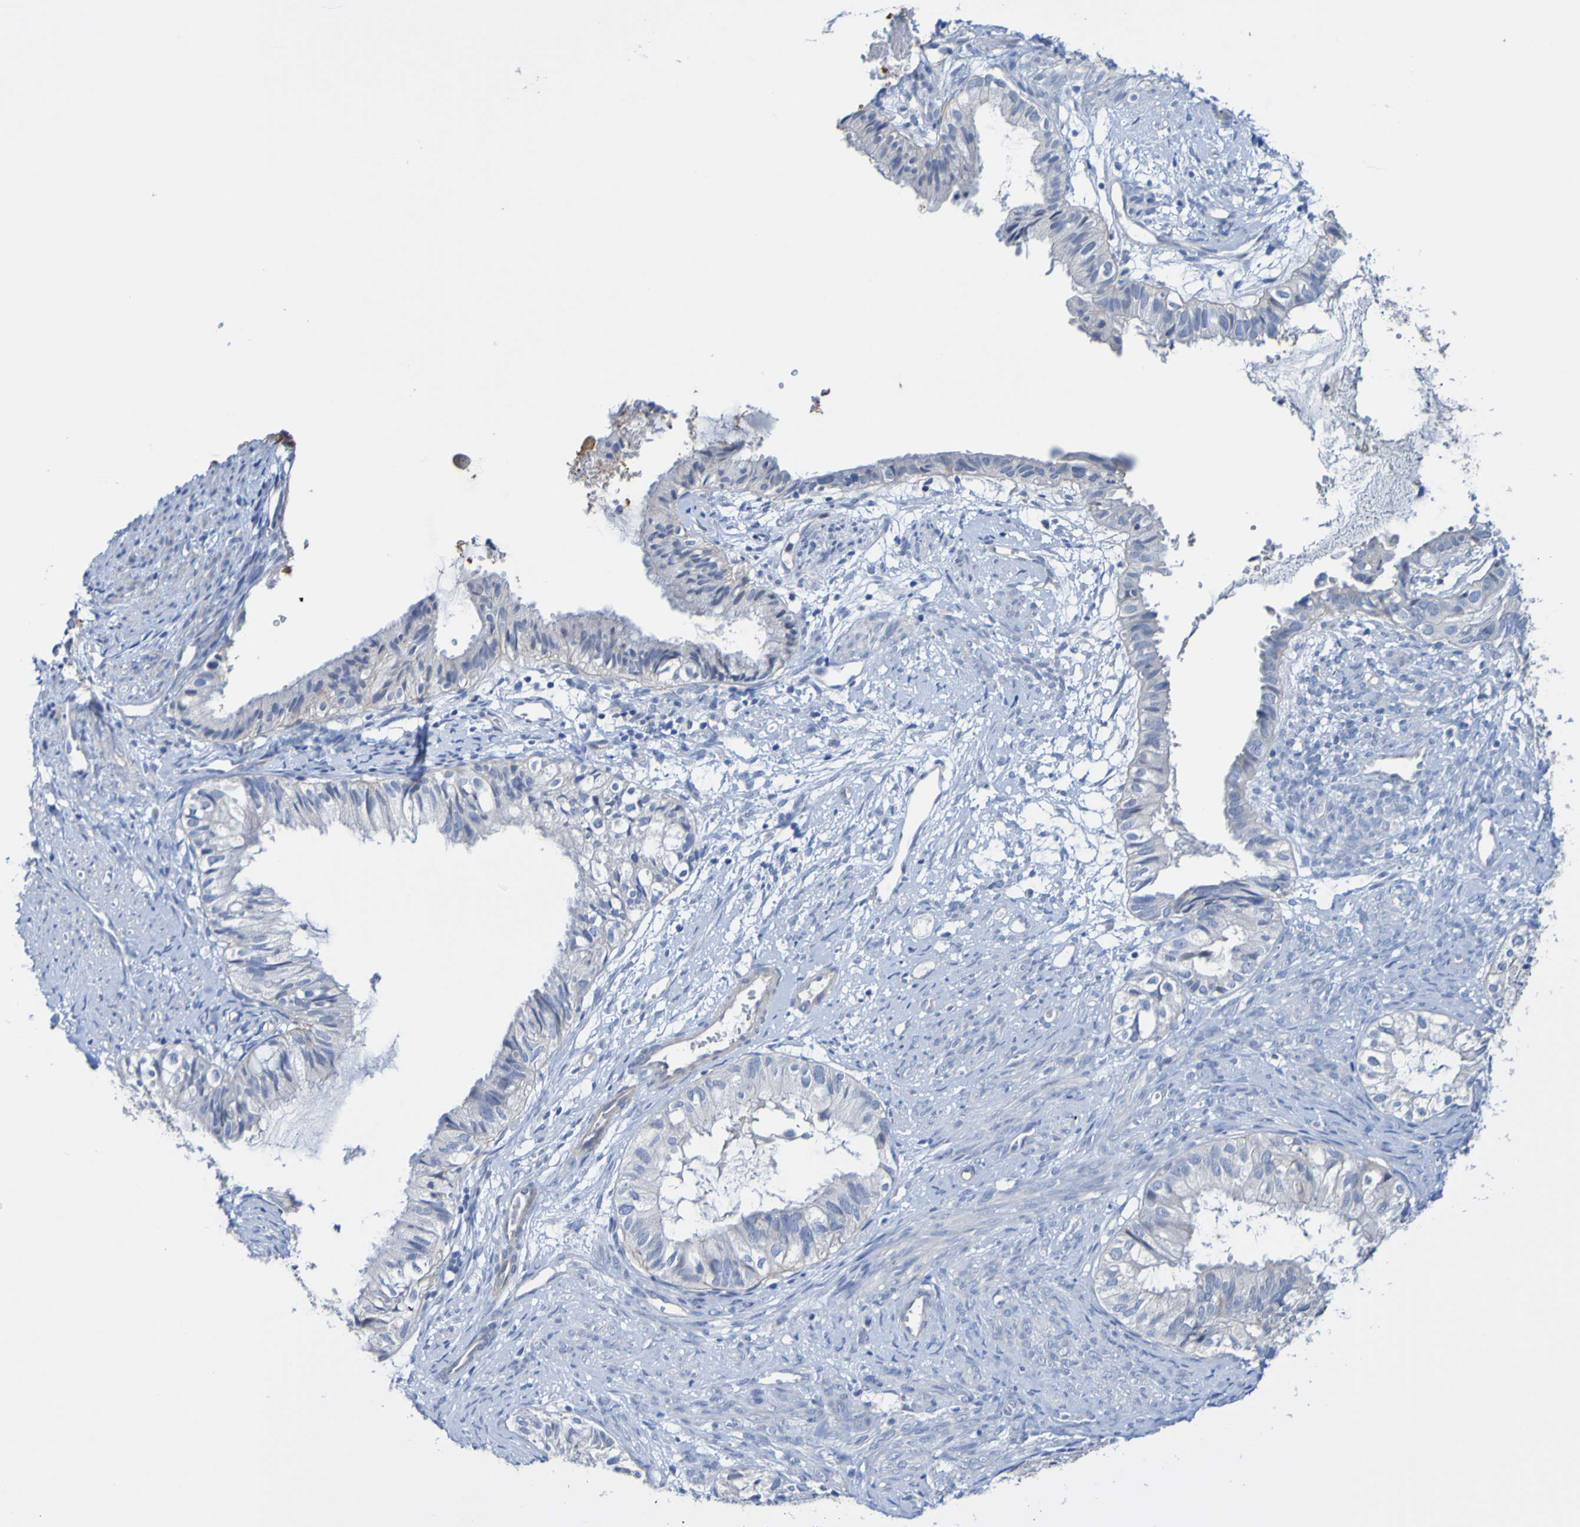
{"staining": {"intensity": "negative", "quantity": "none", "location": "none"}, "tissue": "cervical cancer", "cell_type": "Tumor cells", "image_type": "cancer", "snomed": [{"axis": "morphology", "description": "Normal tissue, NOS"}, {"axis": "morphology", "description": "Adenocarcinoma, NOS"}, {"axis": "topography", "description": "Cervix"}, {"axis": "topography", "description": "Endometrium"}], "caption": "High magnification brightfield microscopy of adenocarcinoma (cervical) stained with DAB (3,3'-diaminobenzidine) (brown) and counterstained with hematoxylin (blue): tumor cells show no significant staining.", "gene": "ACMSD", "patient": {"sex": "female", "age": 86}}